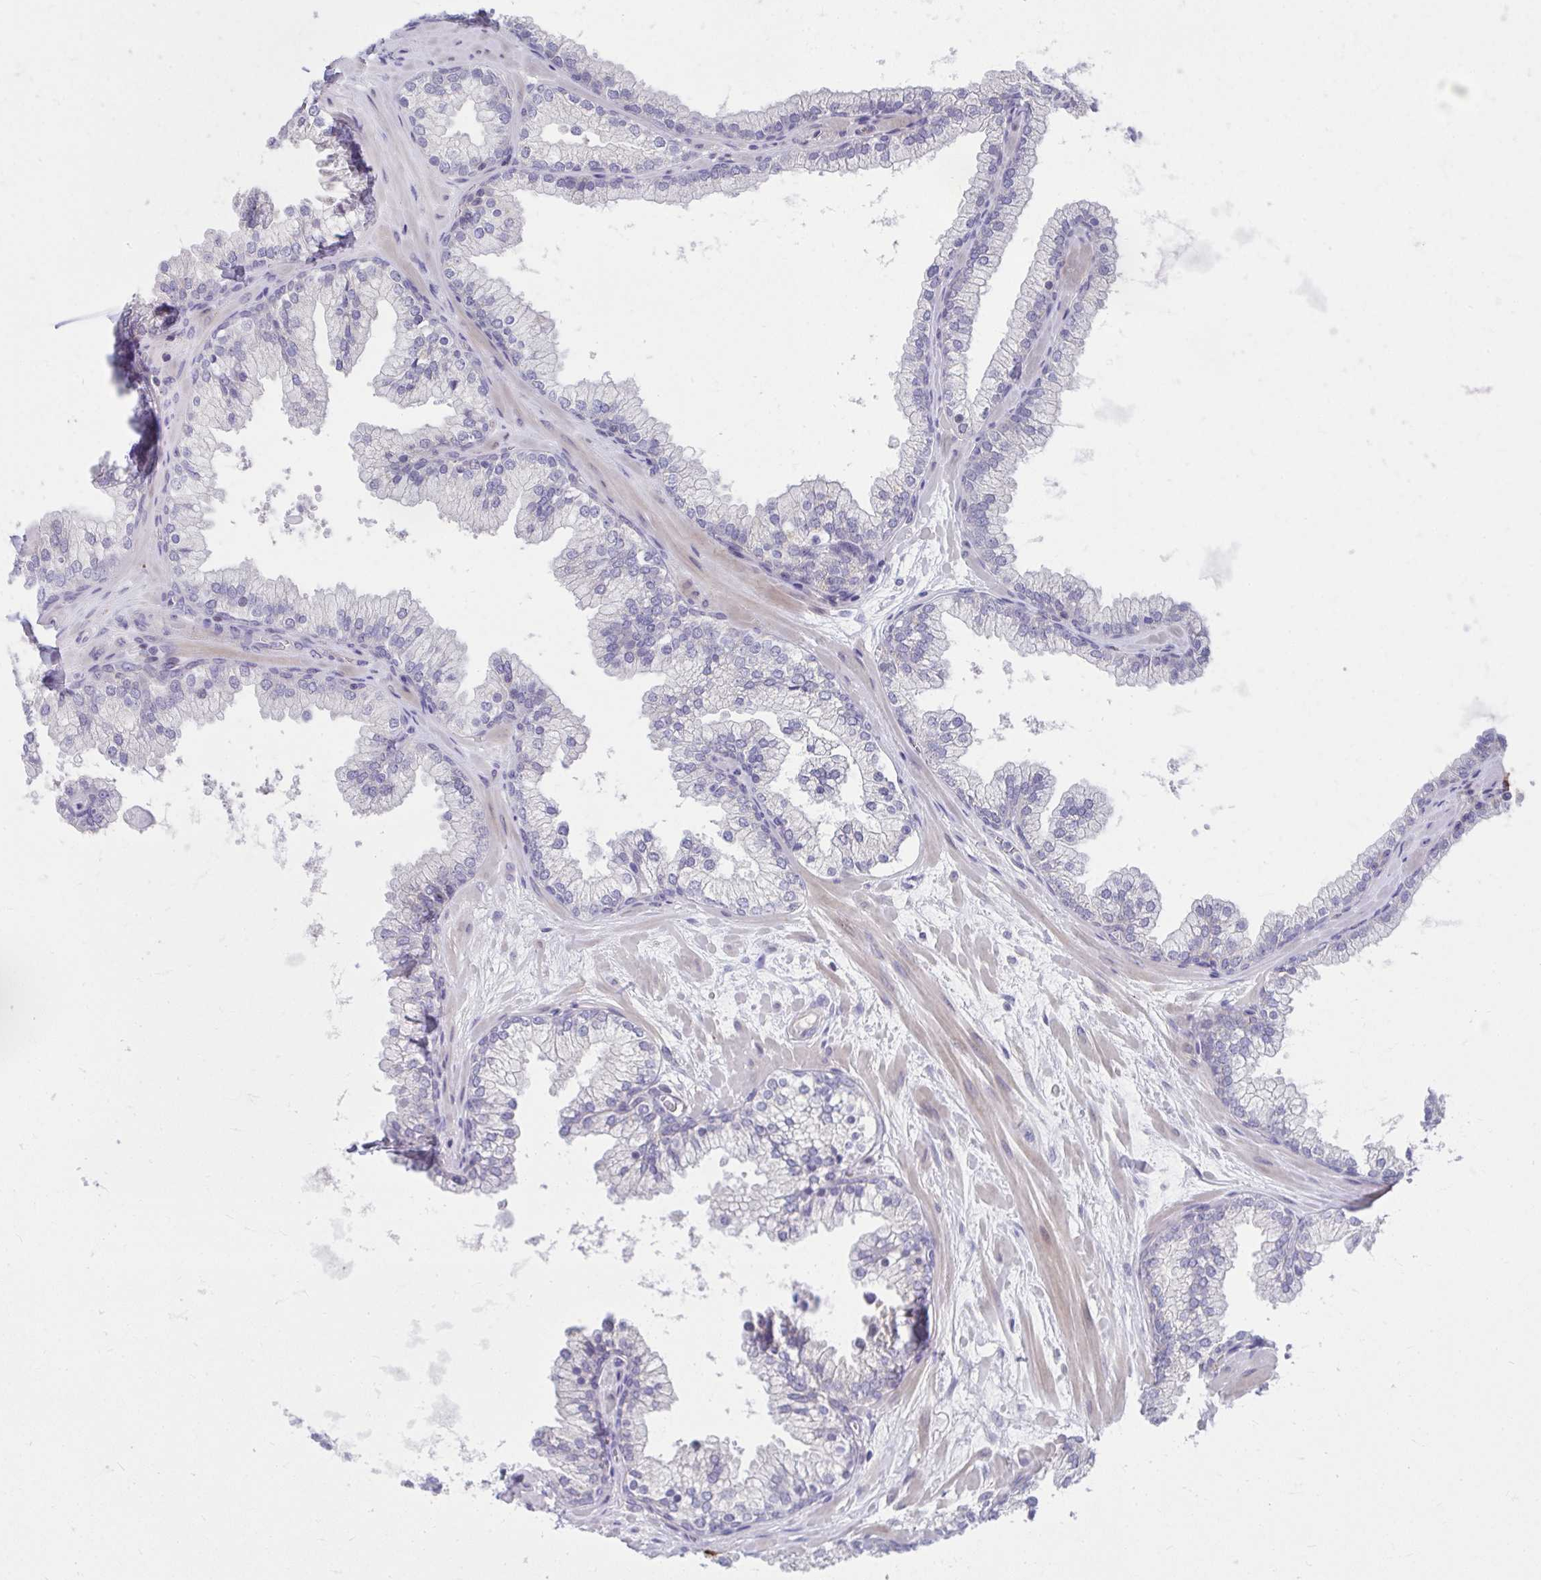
{"staining": {"intensity": "negative", "quantity": "none", "location": "none"}, "tissue": "prostate", "cell_type": "Glandular cells", "image_type": "normal", "snomed": [{"axis": "morphology", "description": "Normal tissue, NOS"}, {"axis": "topography", "description": "Prostate"}, {"axis": "topography", "description": "Peripheral nerve tissue"}], "caption": "Immunohistochemical staining of normal prostate displays no significant expression in glandular cells. (Brightfield microscopy of DAB (3,3'-diaminobenzidine) IHC at high magnification).", "gene": "SLAMF7", "patient": {"sex": "male", "age": 61}}